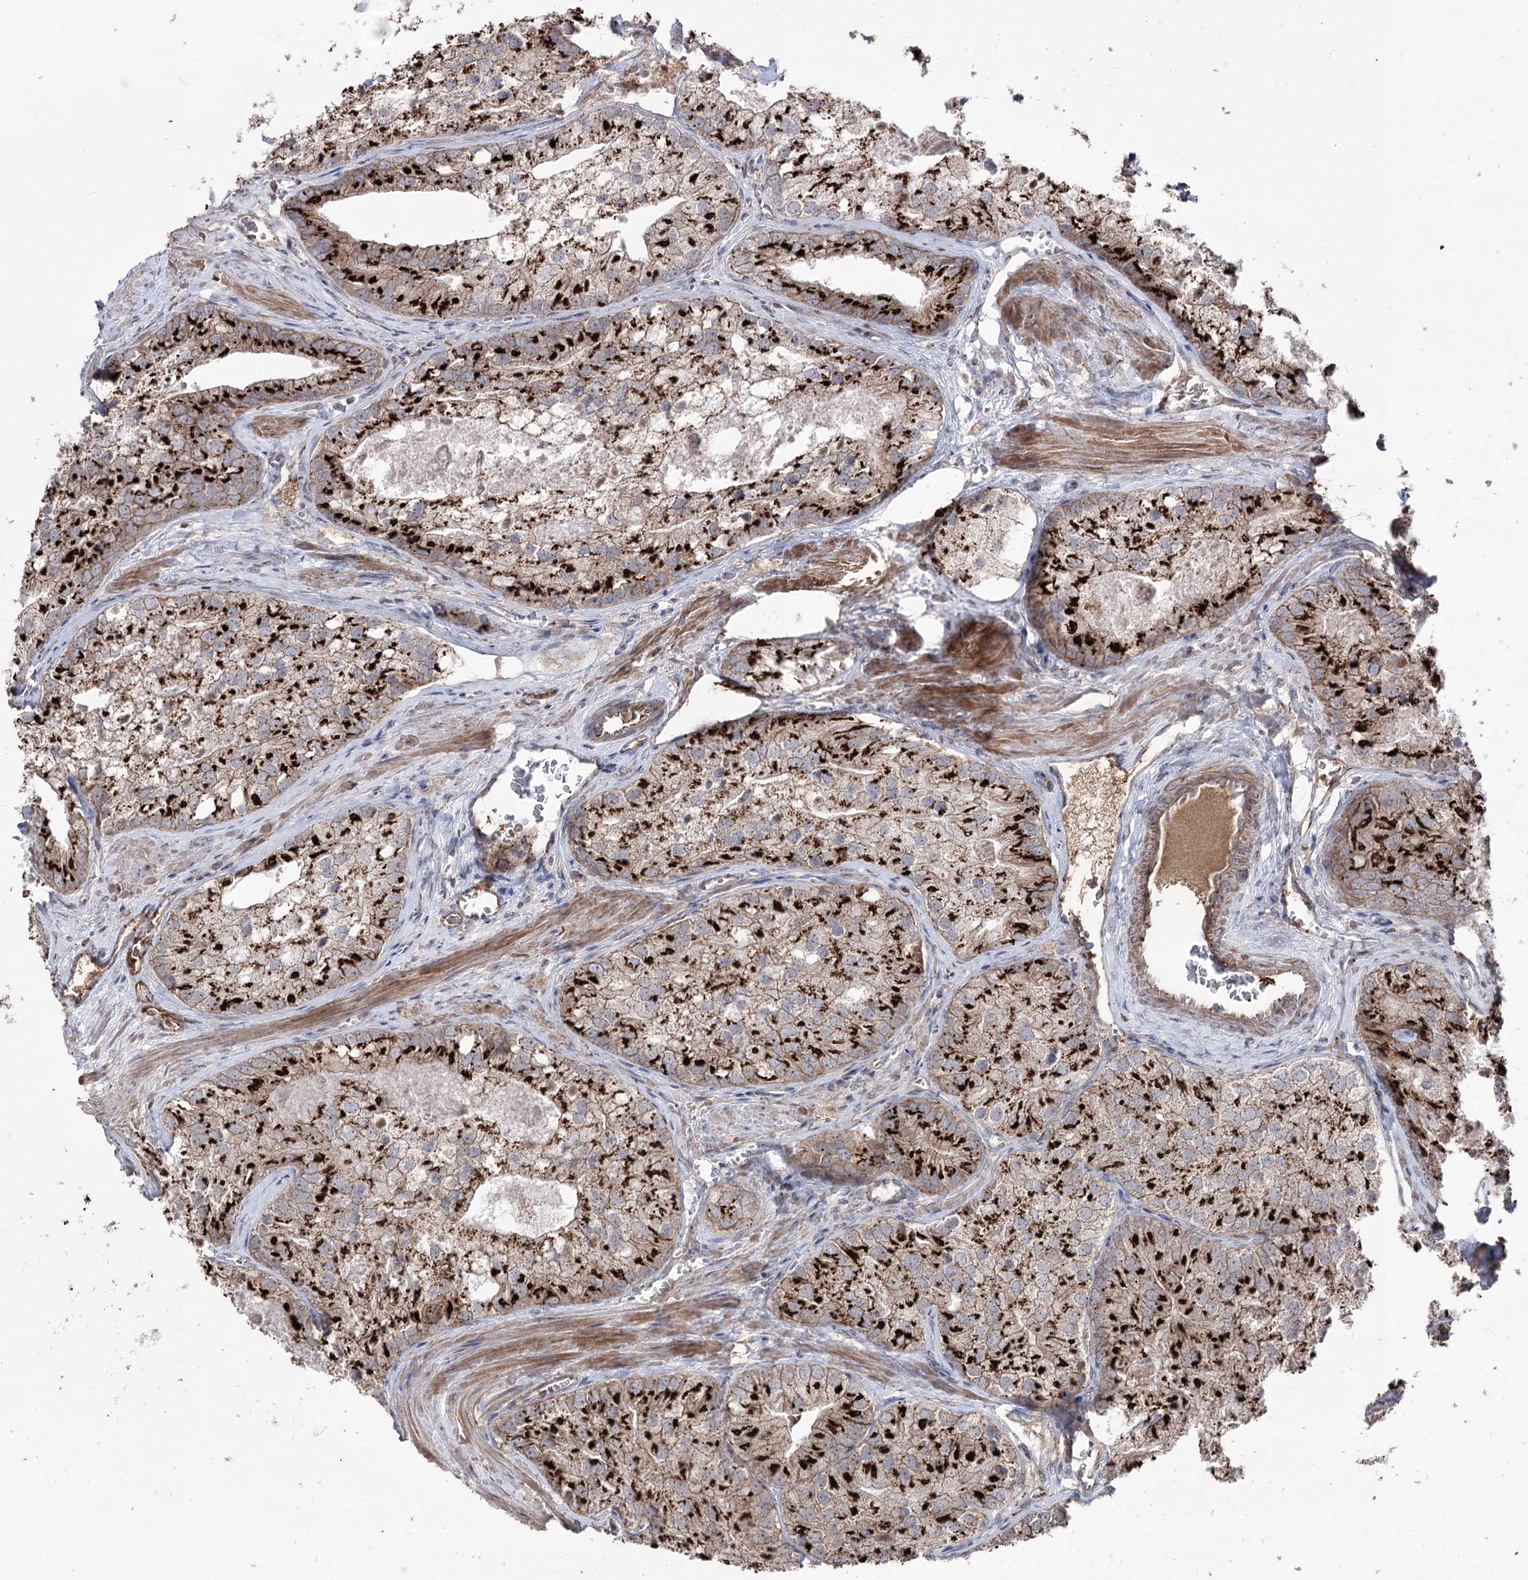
{"staining": {"intensity": "strong", "quantity": ">75%", "location": "cytoplasmic/membranous"}, "tissue": "prostate cancer", "cell_type": "Tumor cells", "image_type": "cancer", "snomed": [{"axis": "morphology", "description": "Adenocarcinoma, Low grade"}, {"axis": "topography", "description": "Prostate"}], "caption": "Immunohistochemical staining of prostate cancer (low-grade adenocarcinoma) demonstrates strong cytoplasmic/membranous protein expression in about >75% of tumor cells. Nuclei are stained in blue.", "gene": "ARHGAP20", "patient": {"sex": "male", "age": 69}}